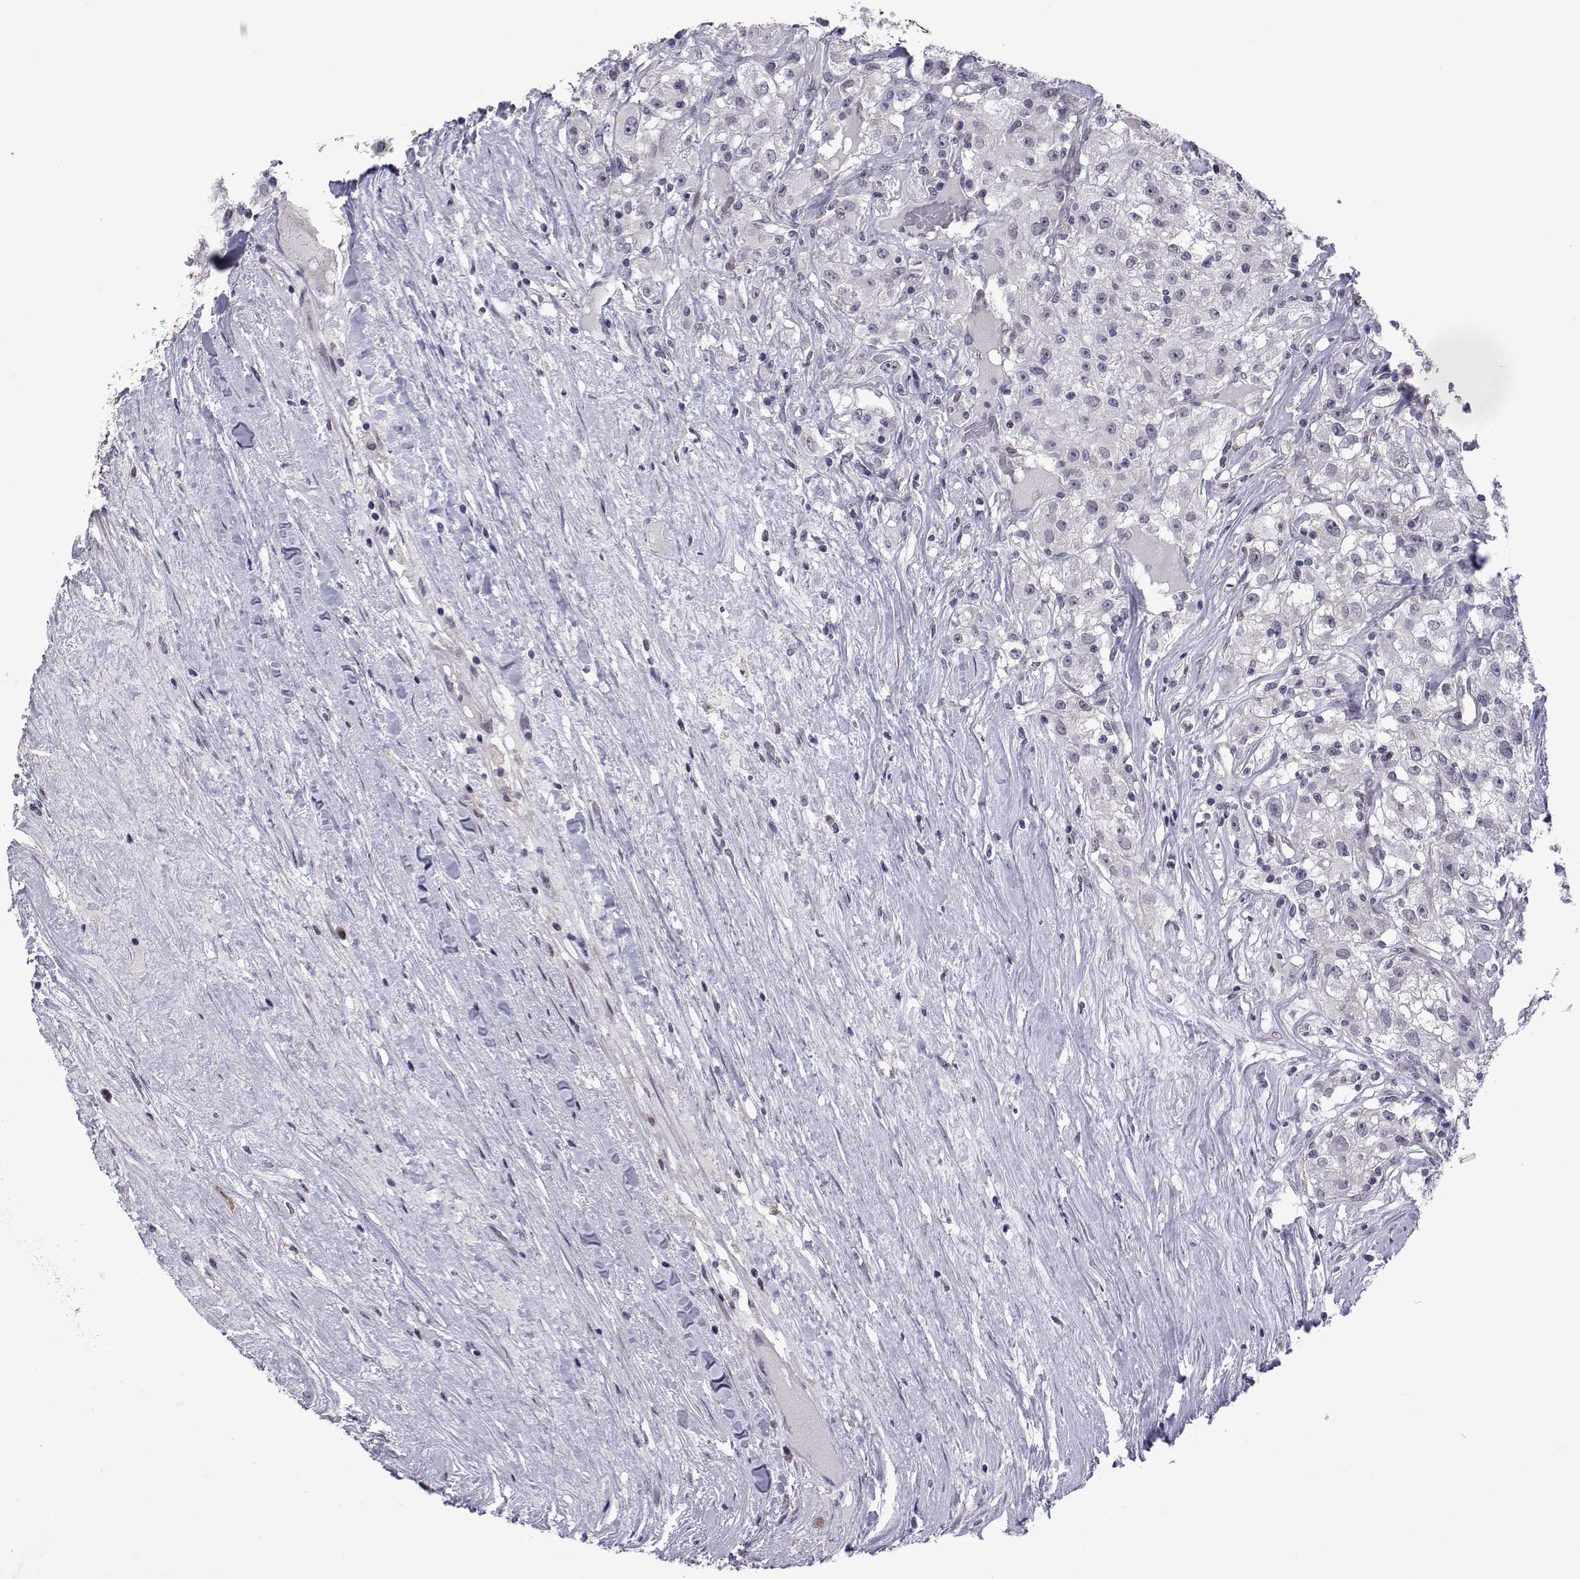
{"staining": {"intensity": "negative", "quantity": "none", "location": "none"}, "tissue": "renal cancer", "cell_type": "Tumor cells", "image_type": "cancer", "snomed": [{"axis": "morphology", "description": "Adenocarcinoma, NOS"}, {"axis": "topography", "description": "Kidney"}], "caption": "Tumor cells show no significant expression in renal cancer (adenocarcinoma). (Stains: DAB (3,3'-diaminobenzidine) immunohistochemistry (IHC) with hematoxylin counter stain, Microscopy: brightfield microscopy at high magnification).", "gene": "EFCAB3", "patient": {"sex": "female", "age": 67}}